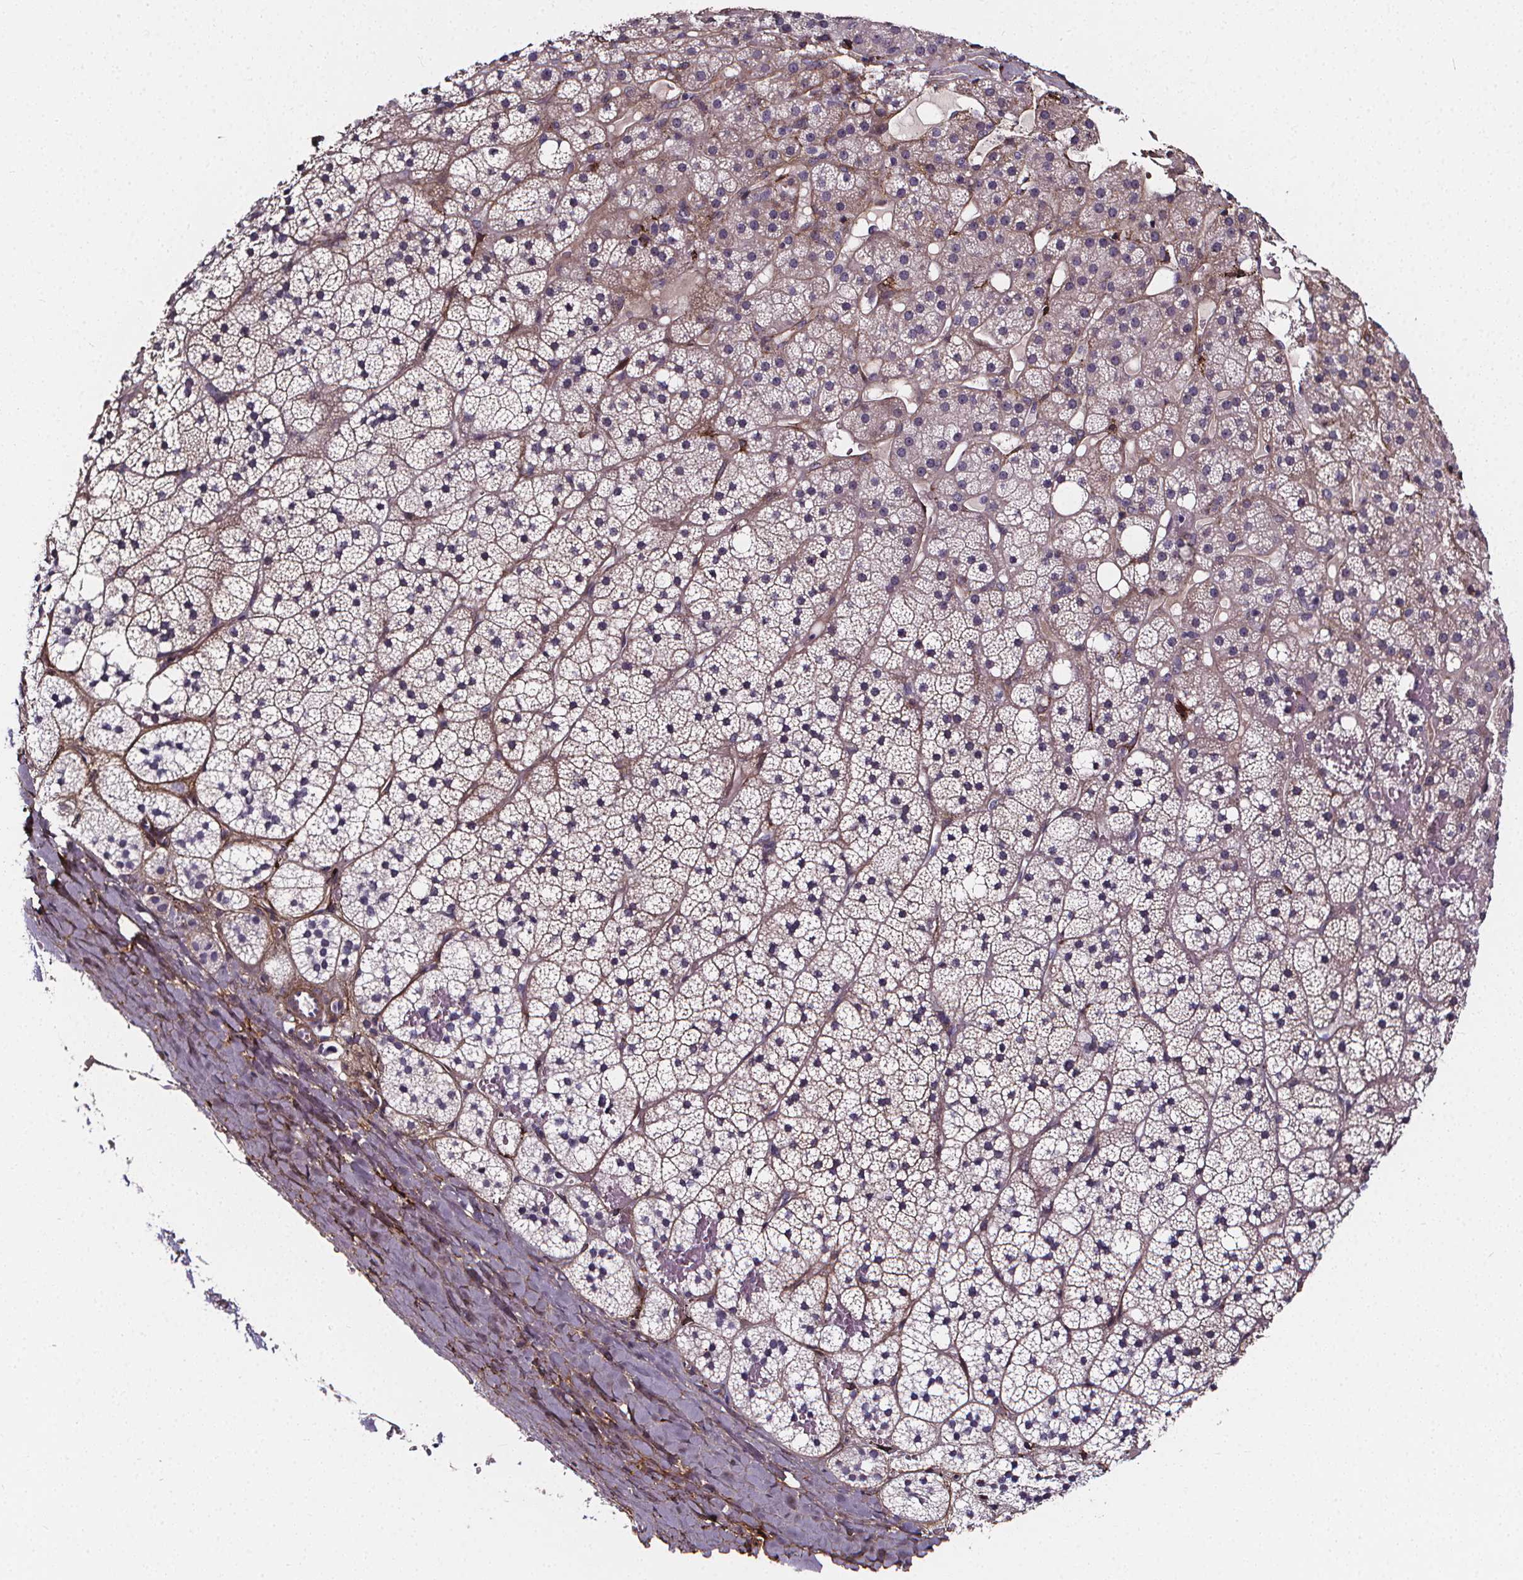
{"staining": {"intensity": "weak", "quantity": "25%-75%", "location": "cytoplasmic/membranous"}, "tissue": "adrenal gland", "cell_type": "Glandular cells", "image_type": "normal", "snomed": [{"axis": "morphology", "description": "Normal tissue, NOS"}, {"axis": "topography", "description": "Adrenal gland"}], "caption": "The micrograph shows immunohistochemical staining of benign adrenal gland. There is weak cytoplasmic/membranous staining is seen in about 25%-75% of glandular cells.", "gene": "AEBP1", "patient": {"sex": "male", "age": 53}}